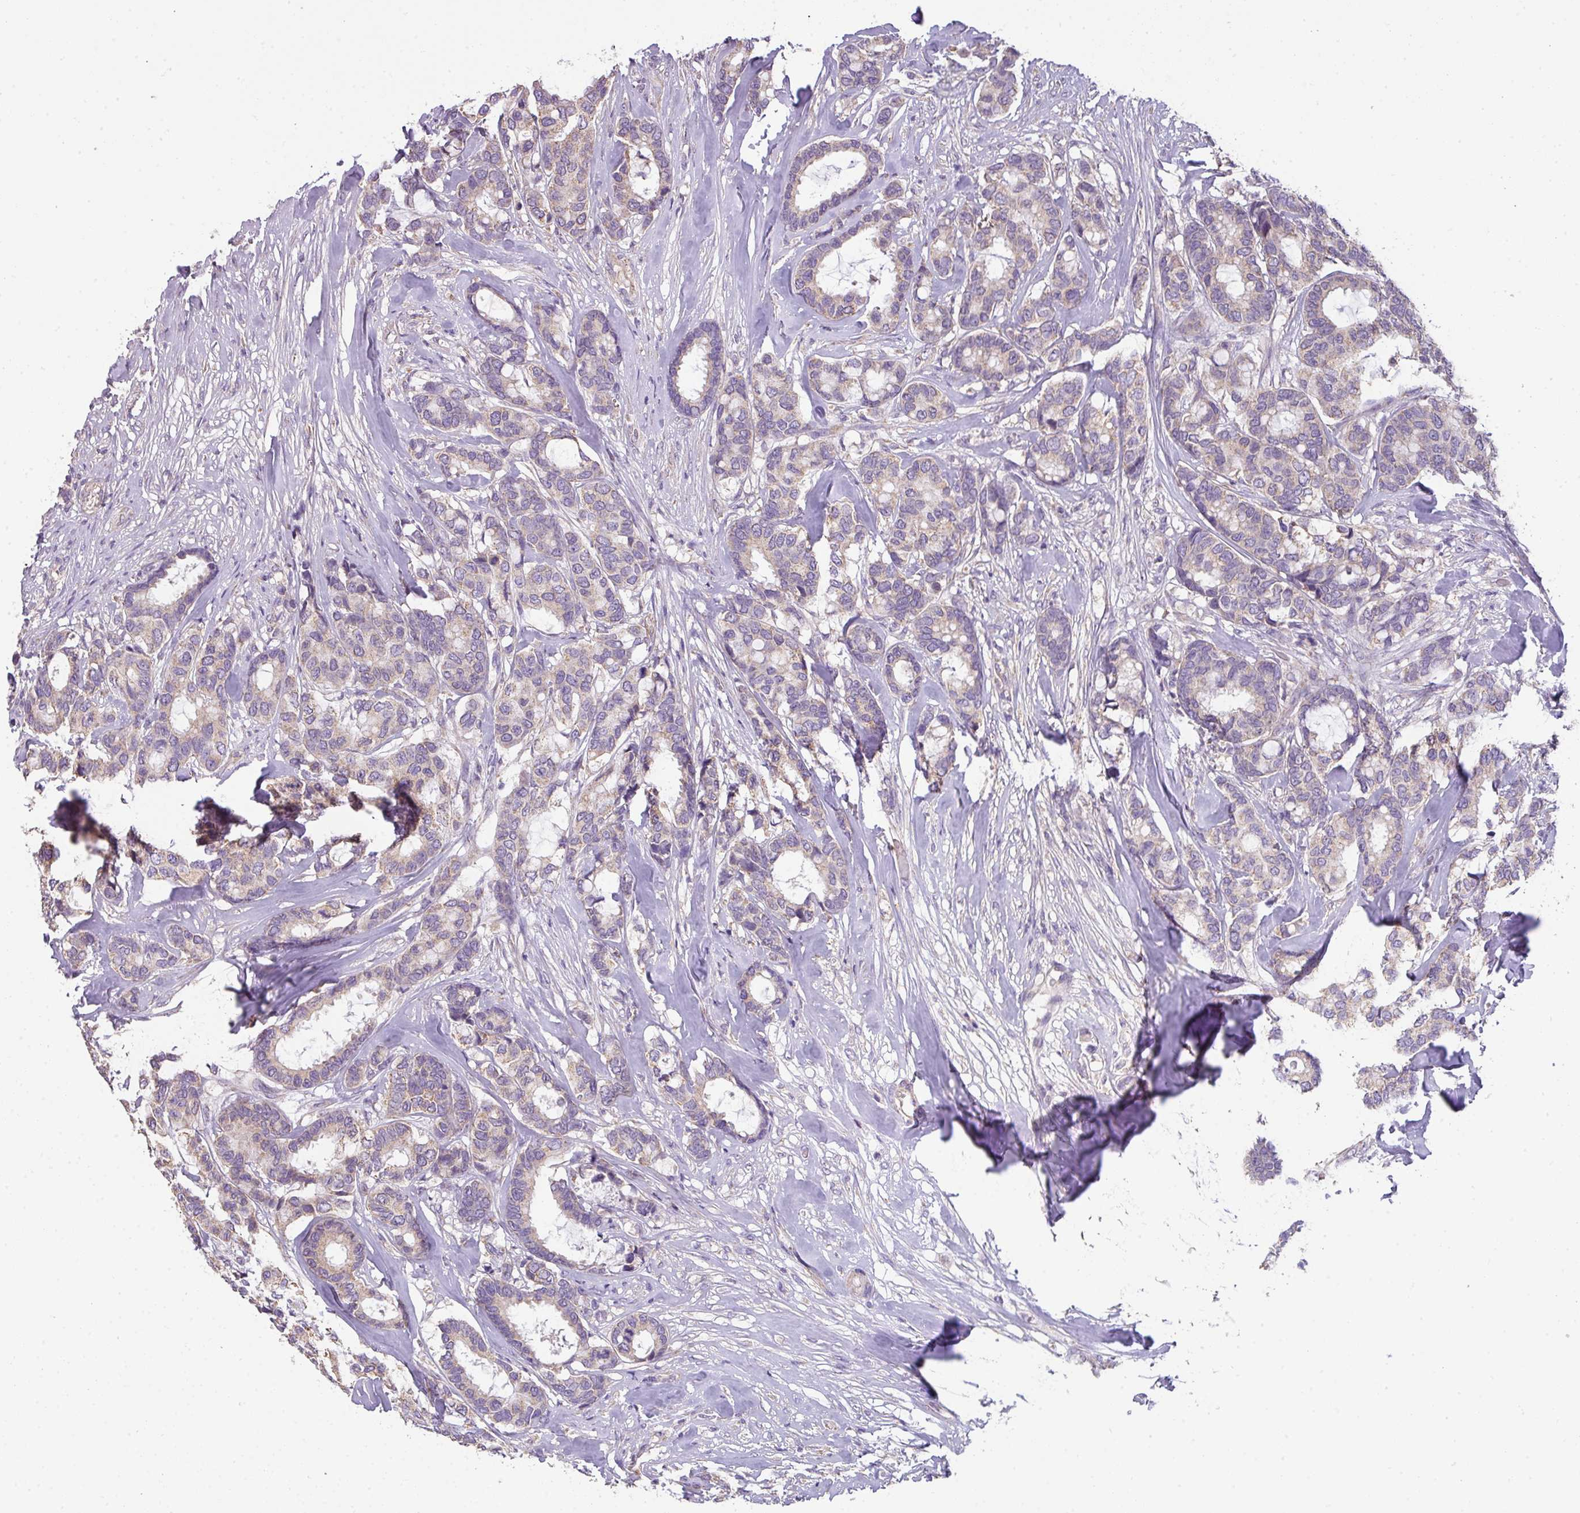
{"staining": {"intensity": "negative", "quantity": "none", "location": "none"}, "tissue": "breast cancer", "cell_type": "Tumor cells", "image_type": "cancer", "snomed": [{"axis": "morphology", "description": "Duct carcinoma"}, {"axis": "topography", "description": "Breast"}], "caption": "The immunohistochemistry (IHC) photomicrograph has no significant positivity in tumor cells of infiltrating ductal carcinoma (breast) tissue.", "gene": "PALS2", "patient": {"sex": "female", "age": 87}}